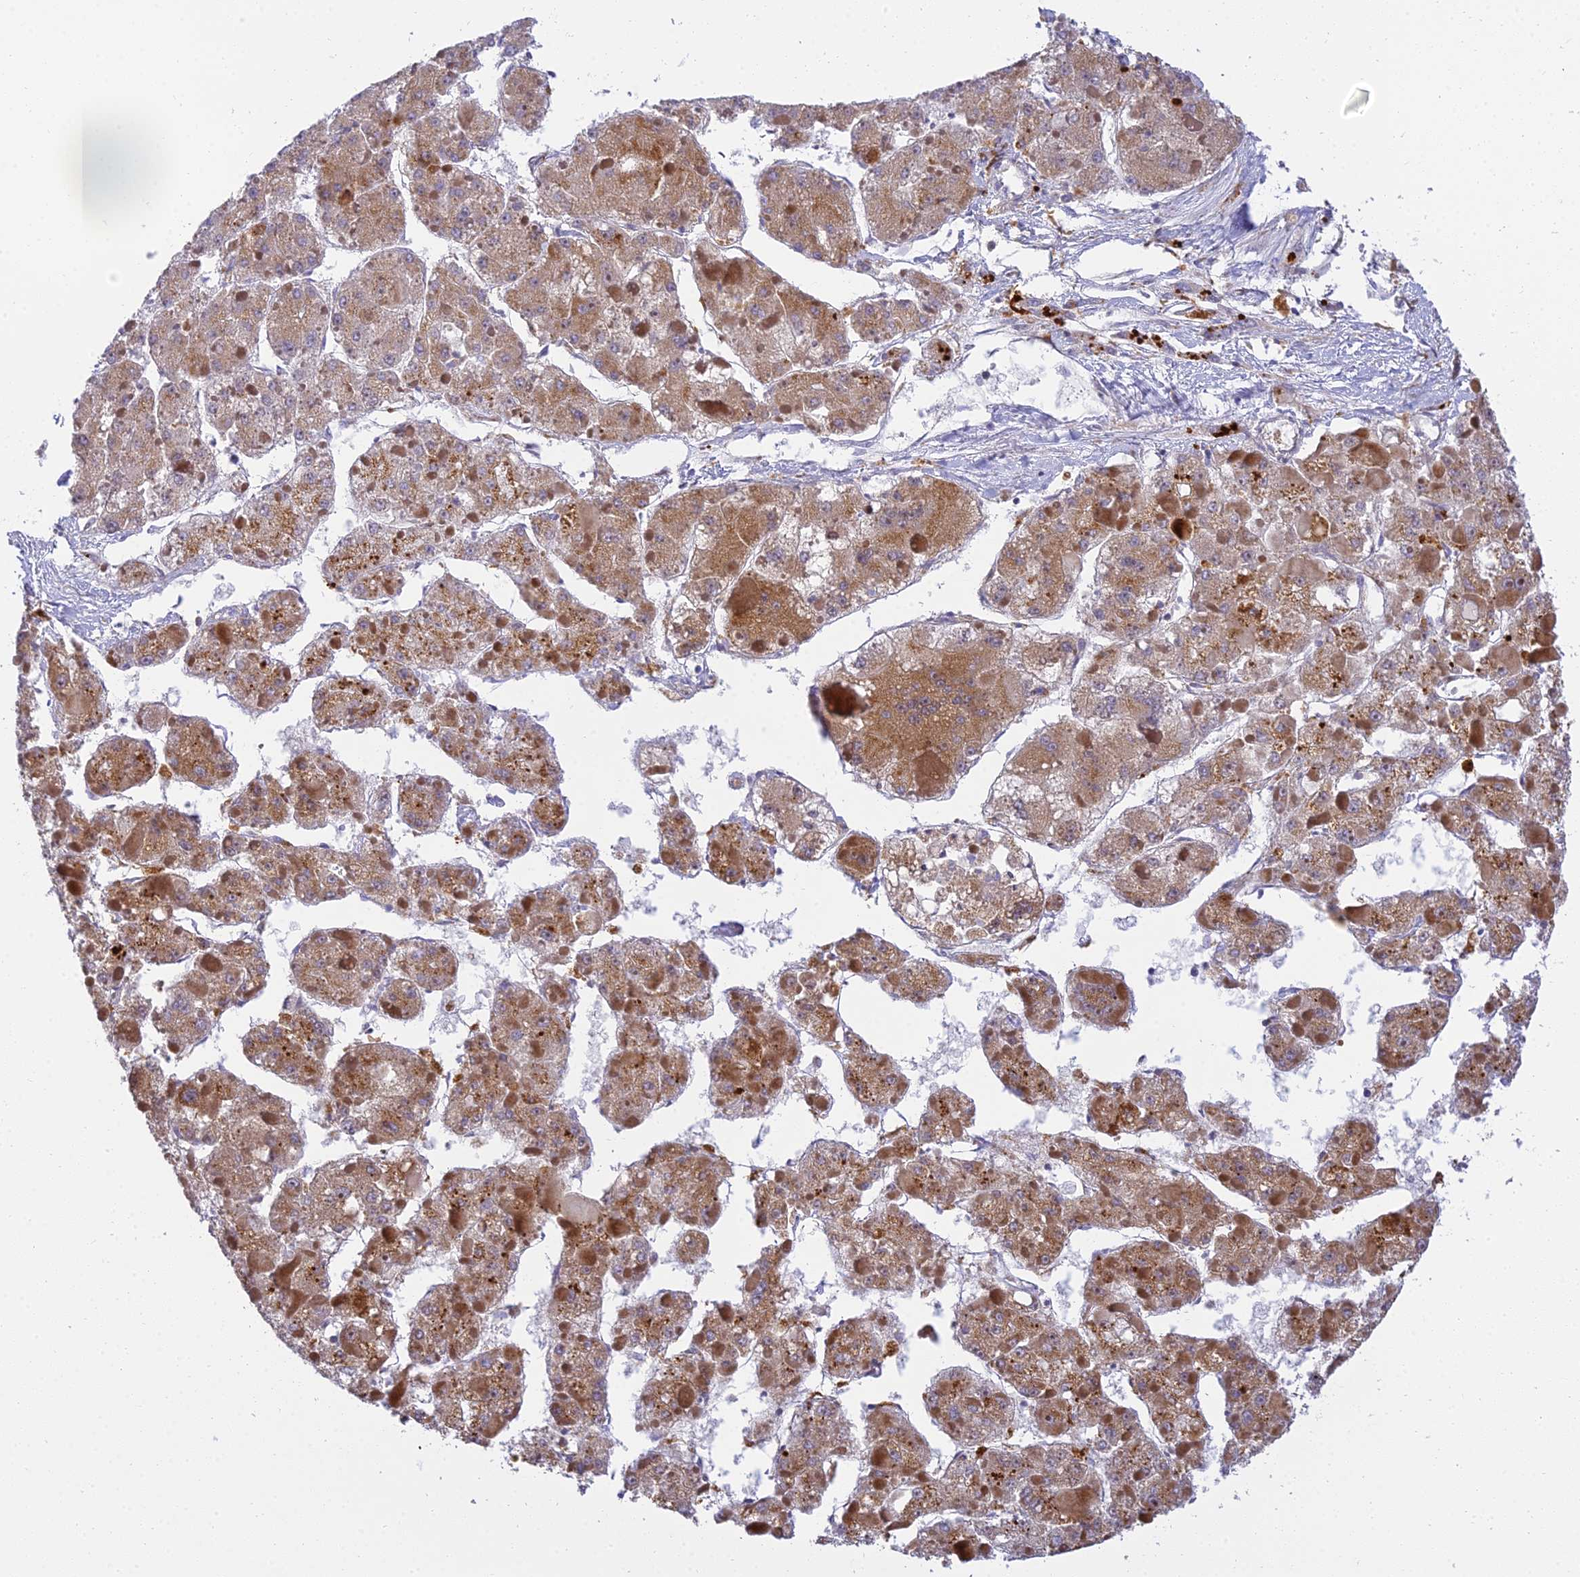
{"staining": {"intensity": "moderate", "quantity": ">75%", "location": "cytoplasmic/membranous"}, "tissue": "liver cancer", "cell_type": "Tumor cells", "image_type": "cancer", "snomed": [{"axis": "morphology", "description": "Carcinoma, Hepatocellular, NOS"}, {"axis": "topography", "description": "Liver"}], "caption": "This micrograph exhibits liver hepatocellular carcinoma stained with immunohistochemistry to label a protein in brown. The cytoplasmic/membranous of tumor cells show moderate positivity for the protein. Nuclei are counter-stained blue.", "gene": "CLCN7", "patient": {"sex": "female", "age": 73}}